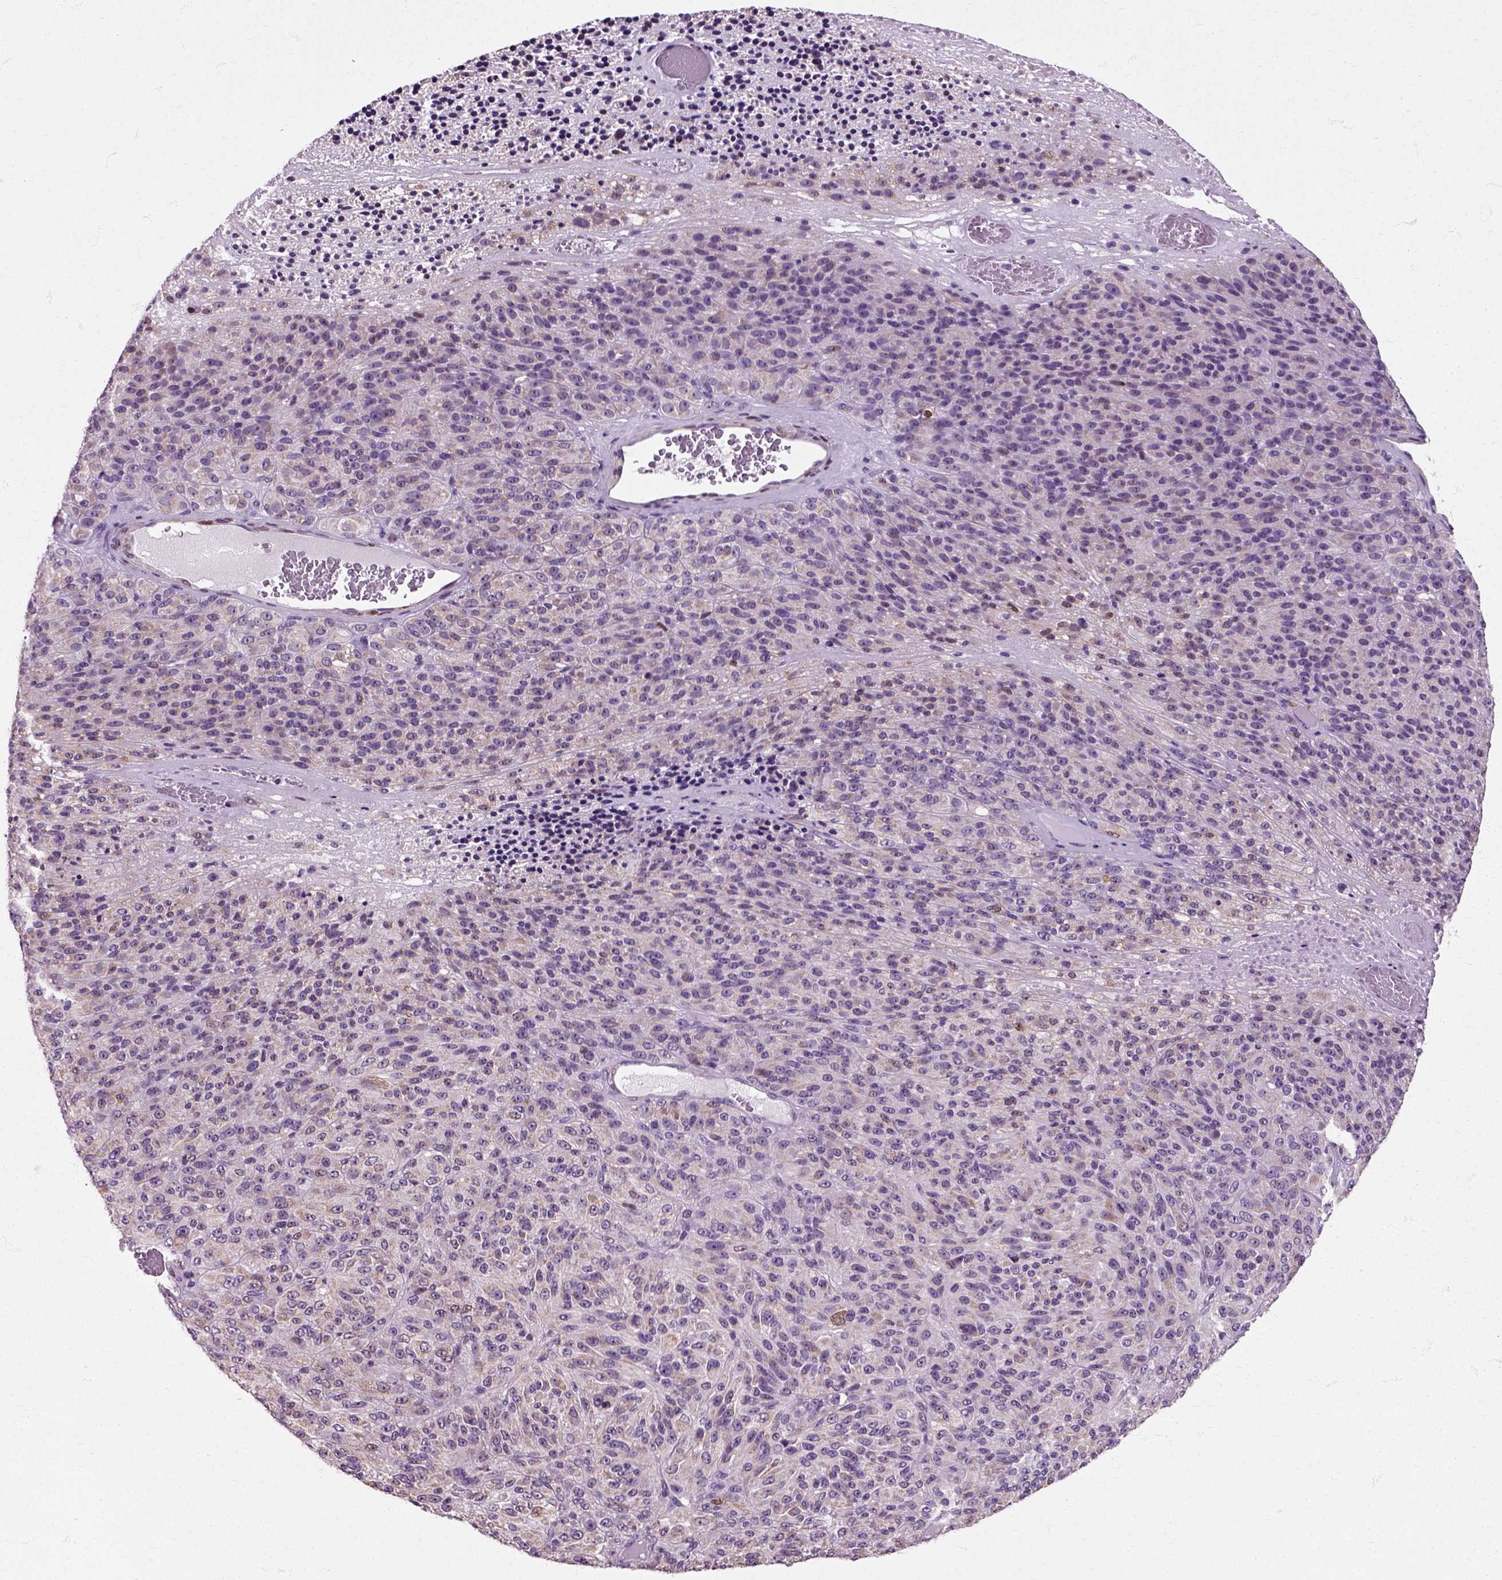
{"staining": {"intensity": "weak", "quantity": "<25%", "location": "cytoplasmic/membranous"}, "tissue": "melanoma", "cell_type": "Tumor cells", "image_type": "cancer", "snomed": [{"axis": "morphology", "description": "Malignant melanoma, Metastatic site"}, {"axis": "topography", "description": "Brain"}], "caption": "Protein analysis of malignant melanoma (metastatic site) shows no significant positivity in tumor cells. The staining is performed using DAB (3,3'-diaminobenzidine) brown chromogen with nuclei counter-stained in using hematoxylin.", "gene": "HSPA2", "patient": {"sex": "female", "age": 56}}